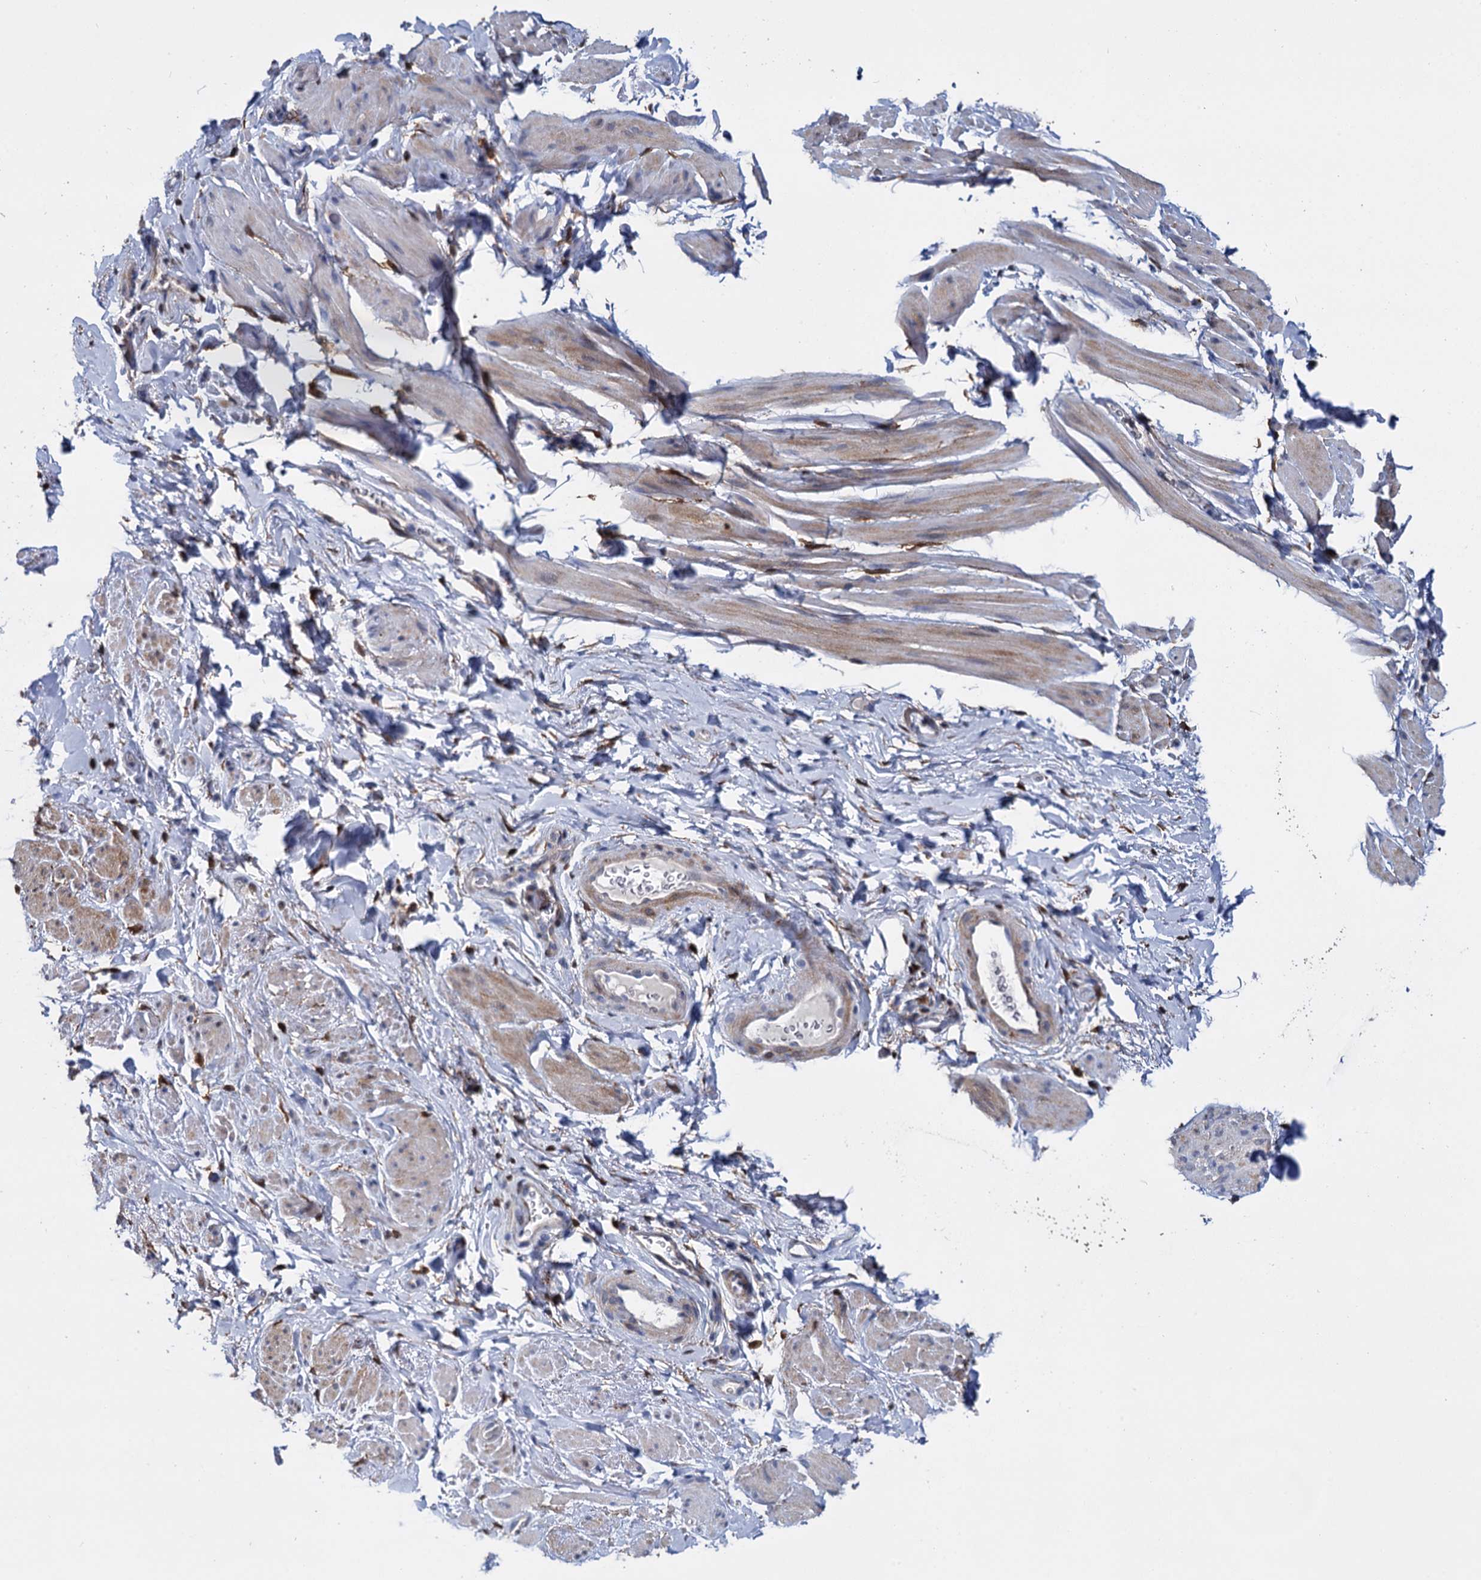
{"staining": {"intensity": "moderate", "quantity": "<25%", "location": "cytoplasmic/membranous"}, "tissue": "smooth muscle", "cell_type": "Smooth muscle cells", "image_type": "normal", "snomed": [{"axis": "morphology", "description": "Normal tissue, NOS"}, {"axis": "topography", "description": "Smooth muscle"}, {"axis": "topography", "description": "Peripheral nerve tissue"}], "caption": "Immunohistochemical staining of benign human smooth muscle reveals <25% levels of moderate cytoplasmic/membranous protein staining in about <25% of smooth muscle cells.", "gene": "GSTM3", "patient": {"sex": "male", "age": 69}}